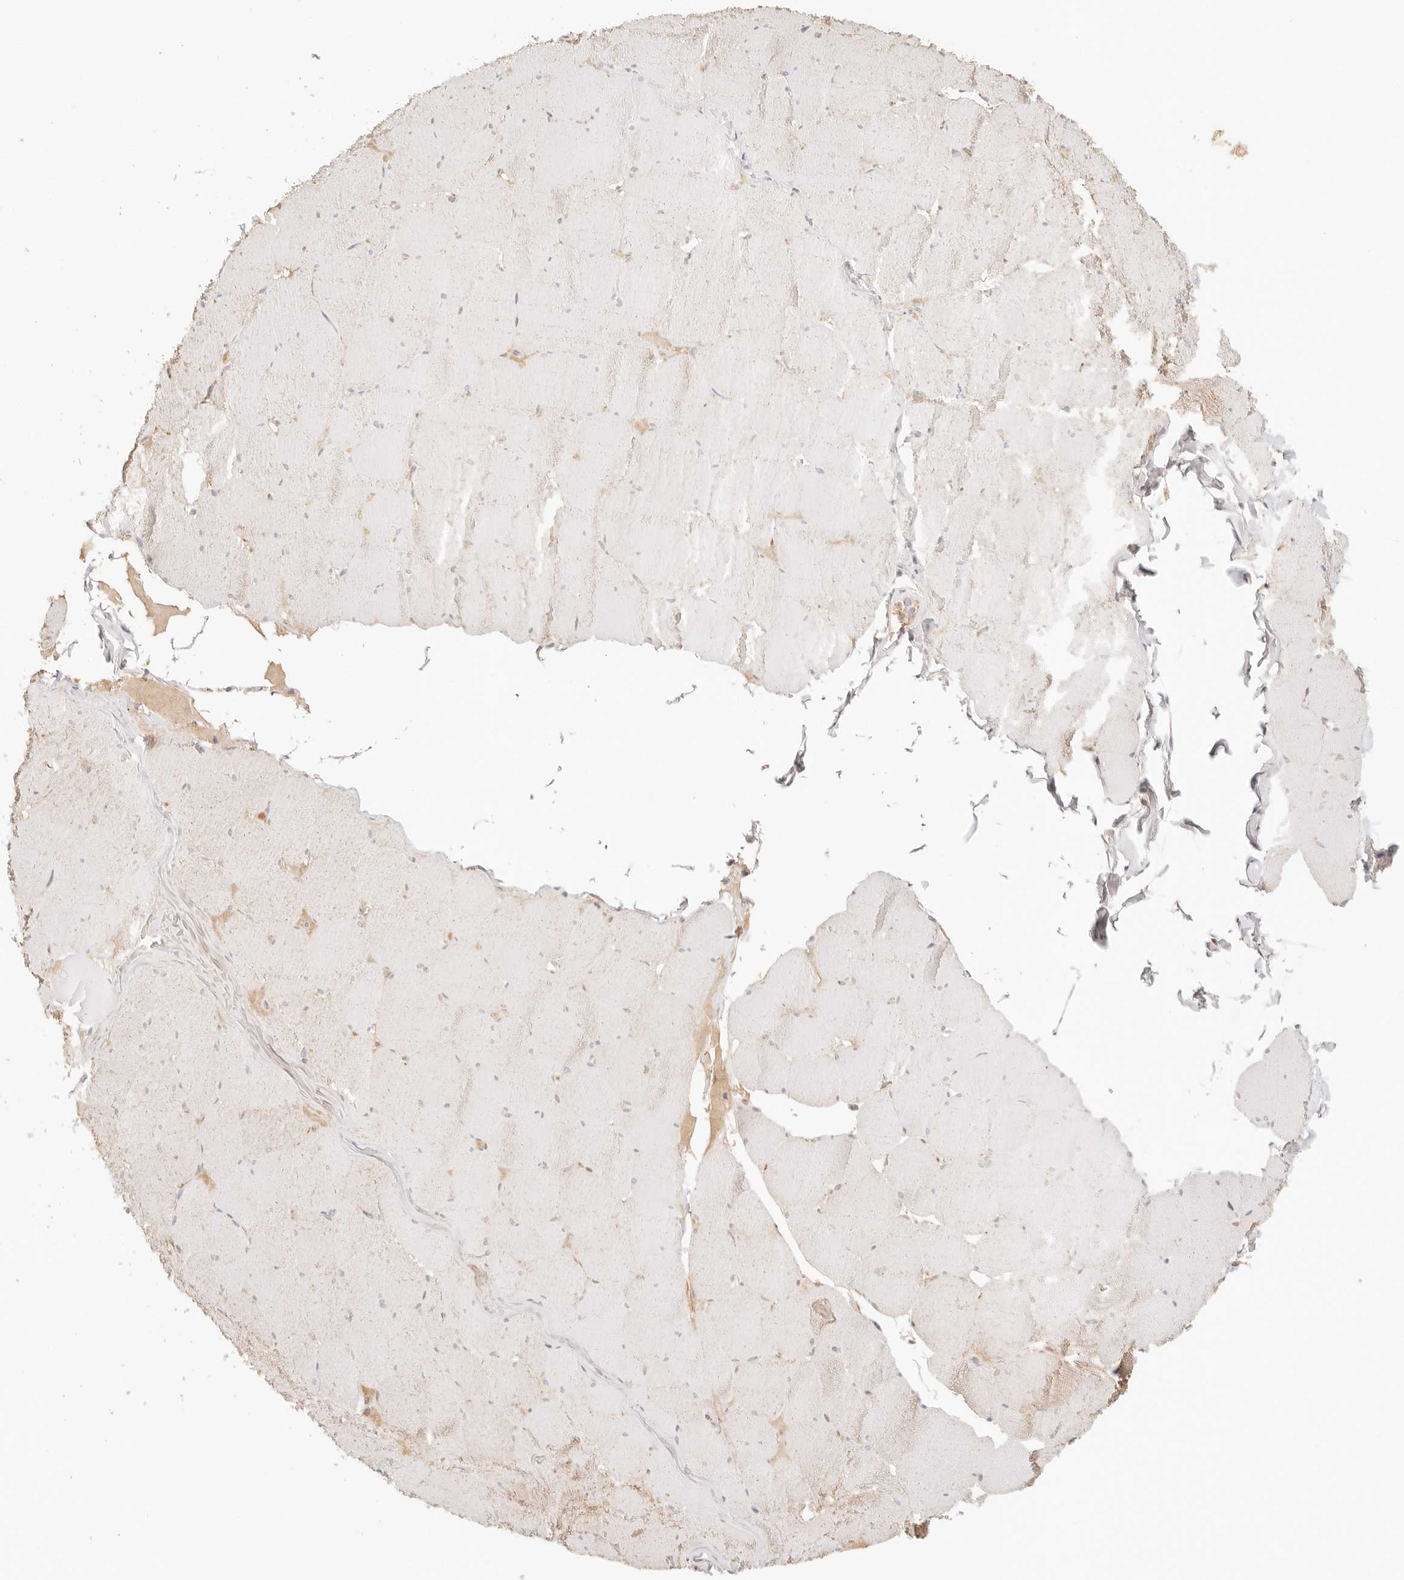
{"staining": {"intensity": "moderate", "quantity": "25%-75%", "location": "cytoplasmic/membranous"}, "tissue": "skeletal muscle", "cell_type": "Myocytes", "image_type": "normal", "snomed": [{"axis": "morphology", "description": "Normal tissue, NOS"}, {"axis": "topography", "description": "Skeletal muscle"}], "caption": "A brown stain highlights moderate cytoplasmic/membranous positivity of a protein in myocytes of benign human skeletal muscle.", "gene": "COA6", "patient": {"sex": "male", "age": 62}}